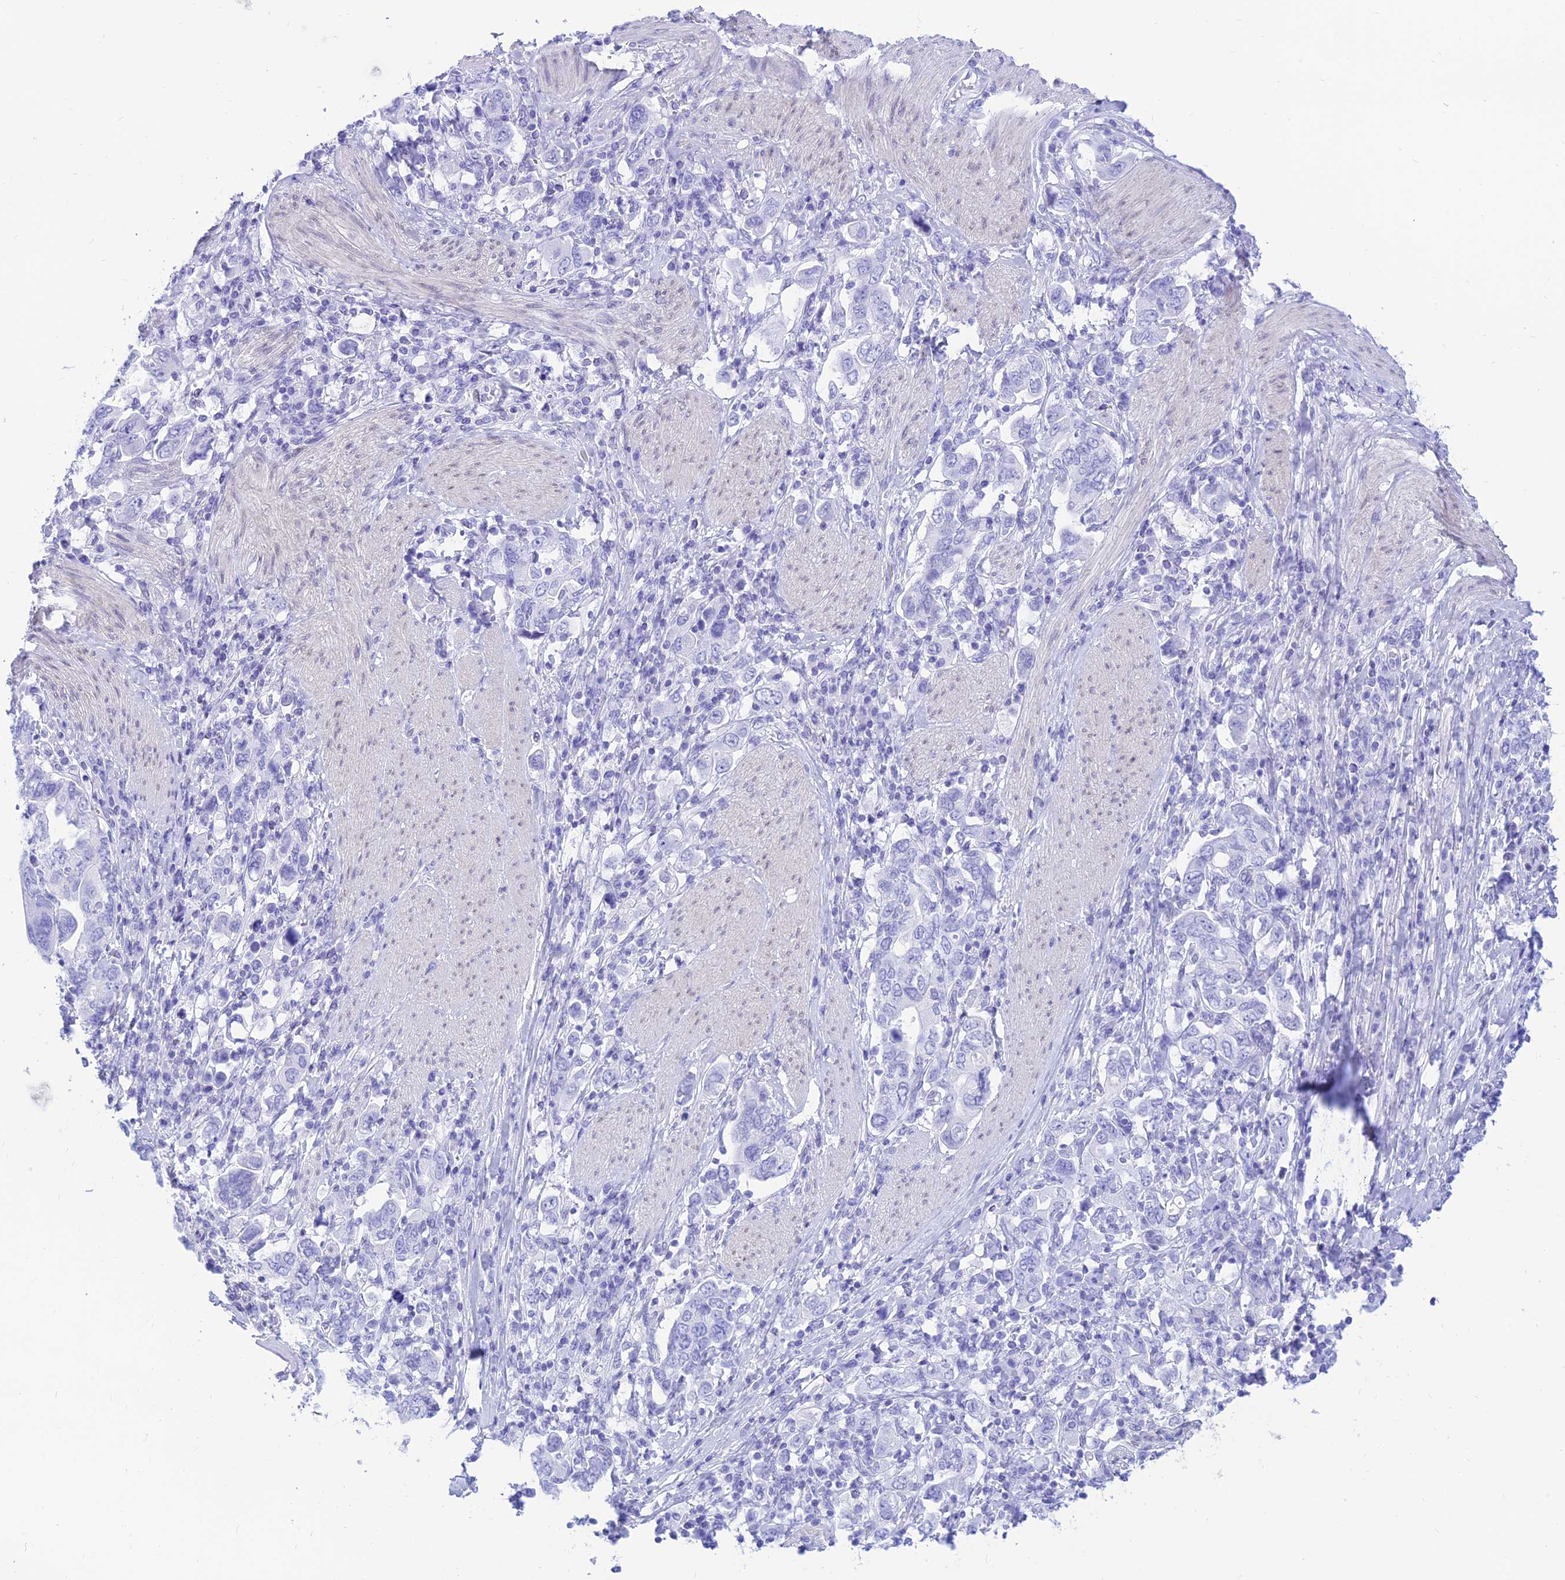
{"staining": {"intensity": "negative", "quantity": "none", "location": "none"}, "tissue": "stomach cancer", "cell_type": "Tumor cells", "image_type": "cancer", "snomed": [{"axis": "morphology", "description": "Adenocarcinoma, NOS"}, {"axis": "topography", "description": "Stomach, upper"}, {"axis": "topography", "description": "Stomach"}], "caption": "A high-resolution image shows IHC staining of stomach cancer, which exhibits no significant expression in tumor cells. The staining is performed using DAB (3,3'-diaminobenzidine) brown chromogen with nuclei counter-stained in using hematoxylin.", "gene": "PRNP", "patient": {"sex": "male", "age": 62}}